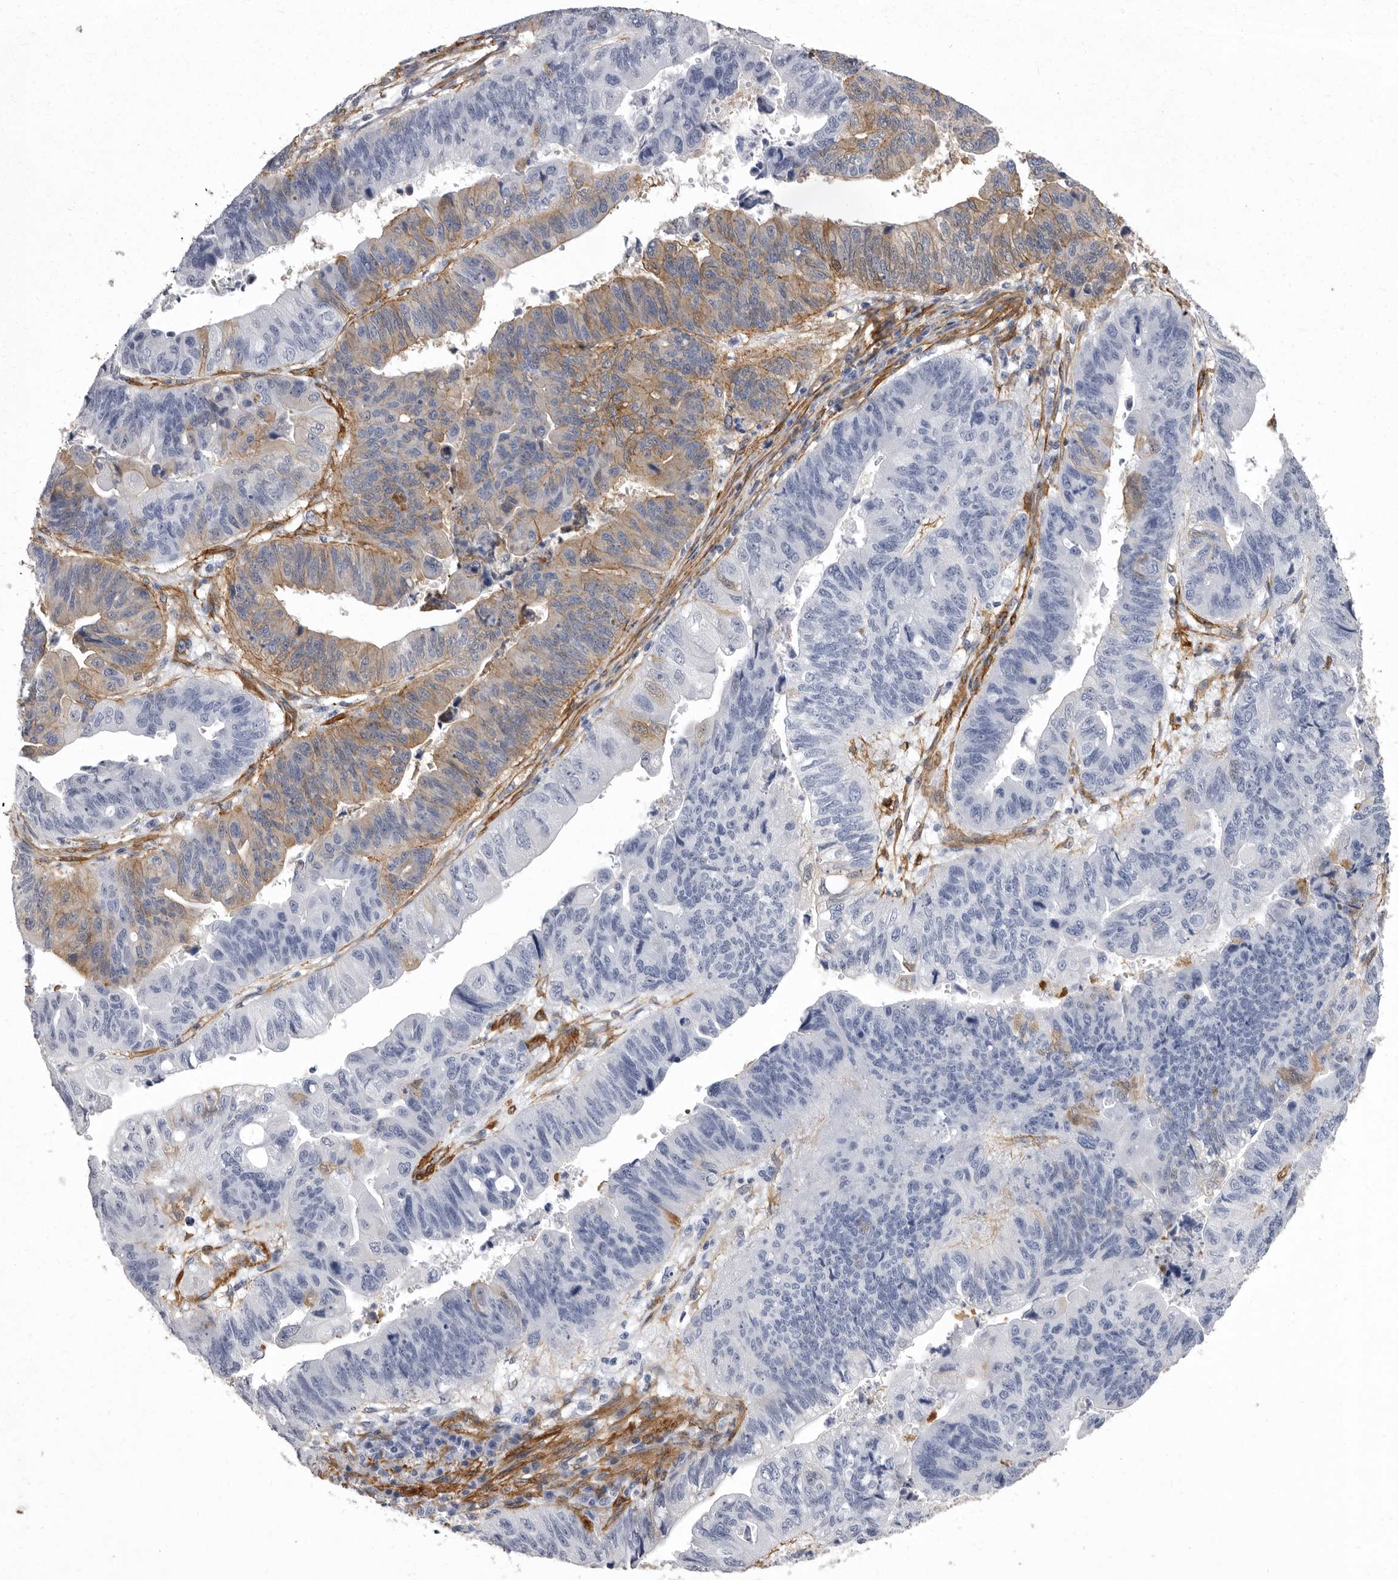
{"staining": {"intensity": "moderate", "quantity": "25%-75%", "location": "cytoplasmic/membranous"}, "tissue": "stomach cancer", "cell_type": "Tumor cells", "image_type": "cancer", "snomed": [{"axis": "morphology", "description": "Adenocarcinoma, NOS"}, {"axis": "topography", "description": "Stomach"}], "caption": "Human stomach adenocarcinoma stained for a protein (brown) displays moderate cytoplasmic/membranous positive staining in approximately 25%-75% of tumor cells.", "gene": "ENAH", "patient": {"sex": "male", "age": 59}}